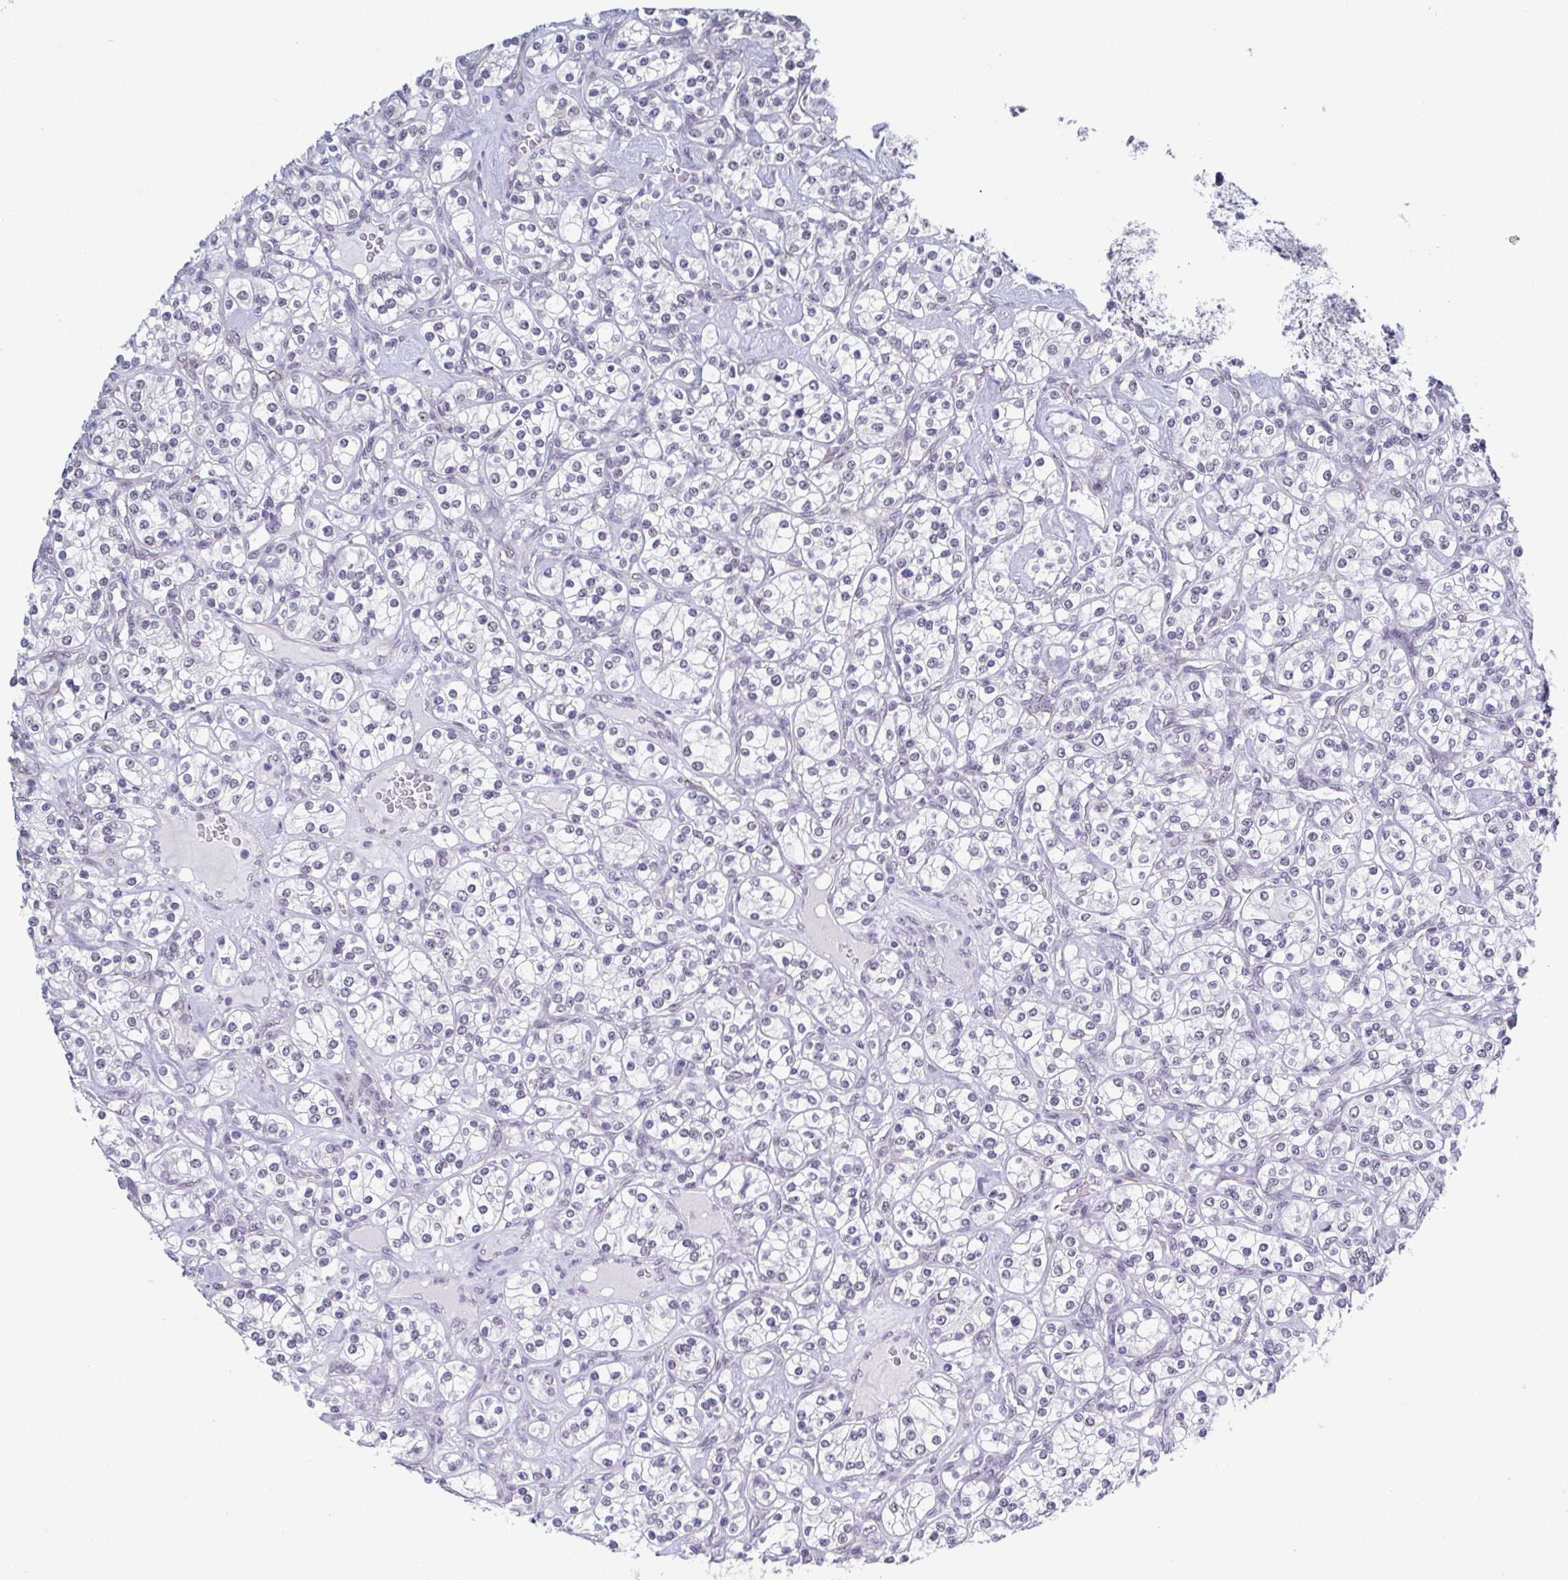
{"staining": {"intensity": "negative", "quantity": "none", "location": "none"}, "tissue": "renal cancer", "cell_type": "Tumor cells", "image_type": "cancer", "snomed": [{"axis": "morphology", "description": "Adenocarcinoma, NOS"}, {"axis": "topography", "description": "Kidney"}], "caption": "Immunohistochemical staining of human renal cancer (adenocarcinoma) shows no significant positivity in tumor cells.", "gene": "TMEM92", "patient": {"sex": "male", "age": 77}}